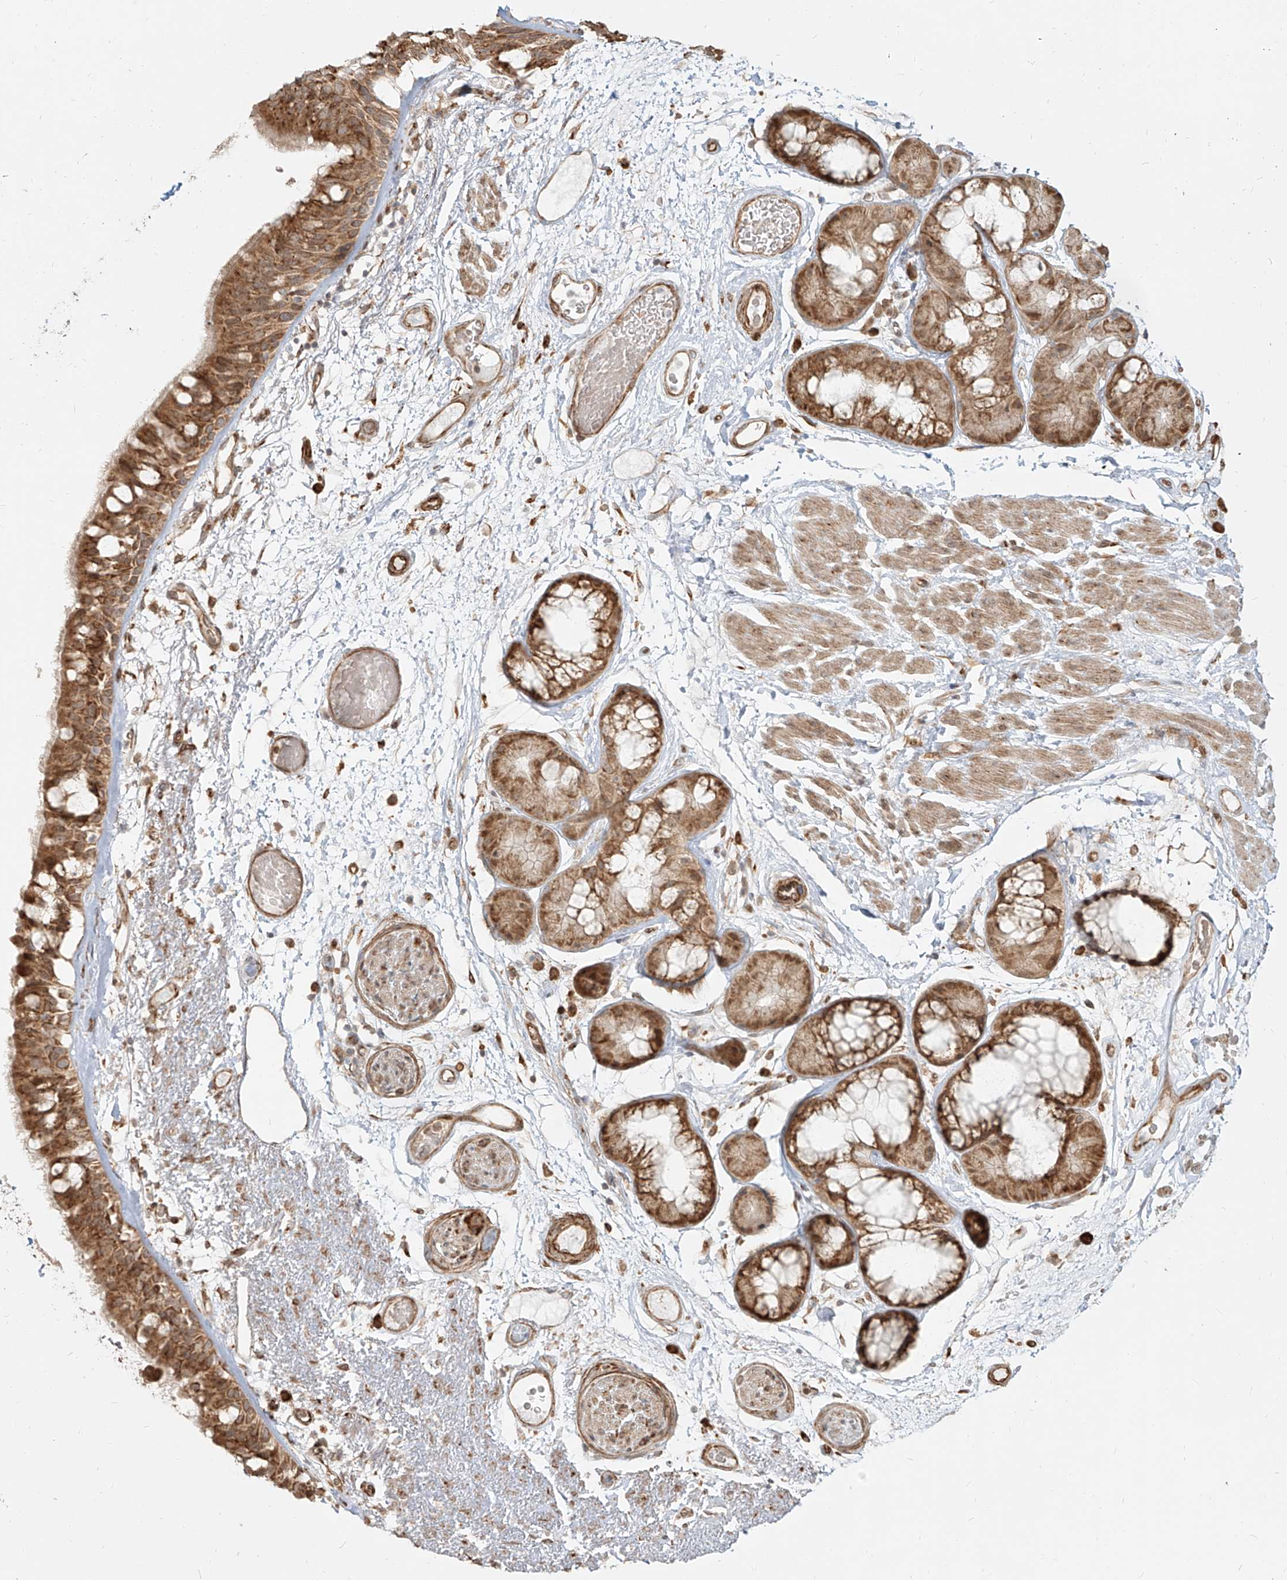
{"staining": {"intensity": "moderate", "quantity": ">75%", "location": "cytoplasmic/membranous"}, "tissue": "bronchus", "cell_type": "Respiratory epithelial cells", "image_type": "normal", "snomed": [{"axis": "morphology", "description": "Normal tissue, NOS"}, {"axis": "morphology", "description": "Squamous cell carcinoma, NOS"}, {"axis": "topography", "description": "Lymph node"}, {"axis": "topography", "description": "Bronchus"}, {"axis": "topography", "description": "Lung"}], "caption": "Protein expression by immunohistochemistry (IHC) displays moderate cytoplasmic/membranous positivity in about >75% of respiratory epithelial cells in normal bronchus. Using DAB (3,3'-diaminobenzidine) (brown) and hematoxylin (blue) stains, captured at high magnification using brightfield microscopy.", "gene": "UBE2K", "patient": {"sex": "male", "age": 66}}